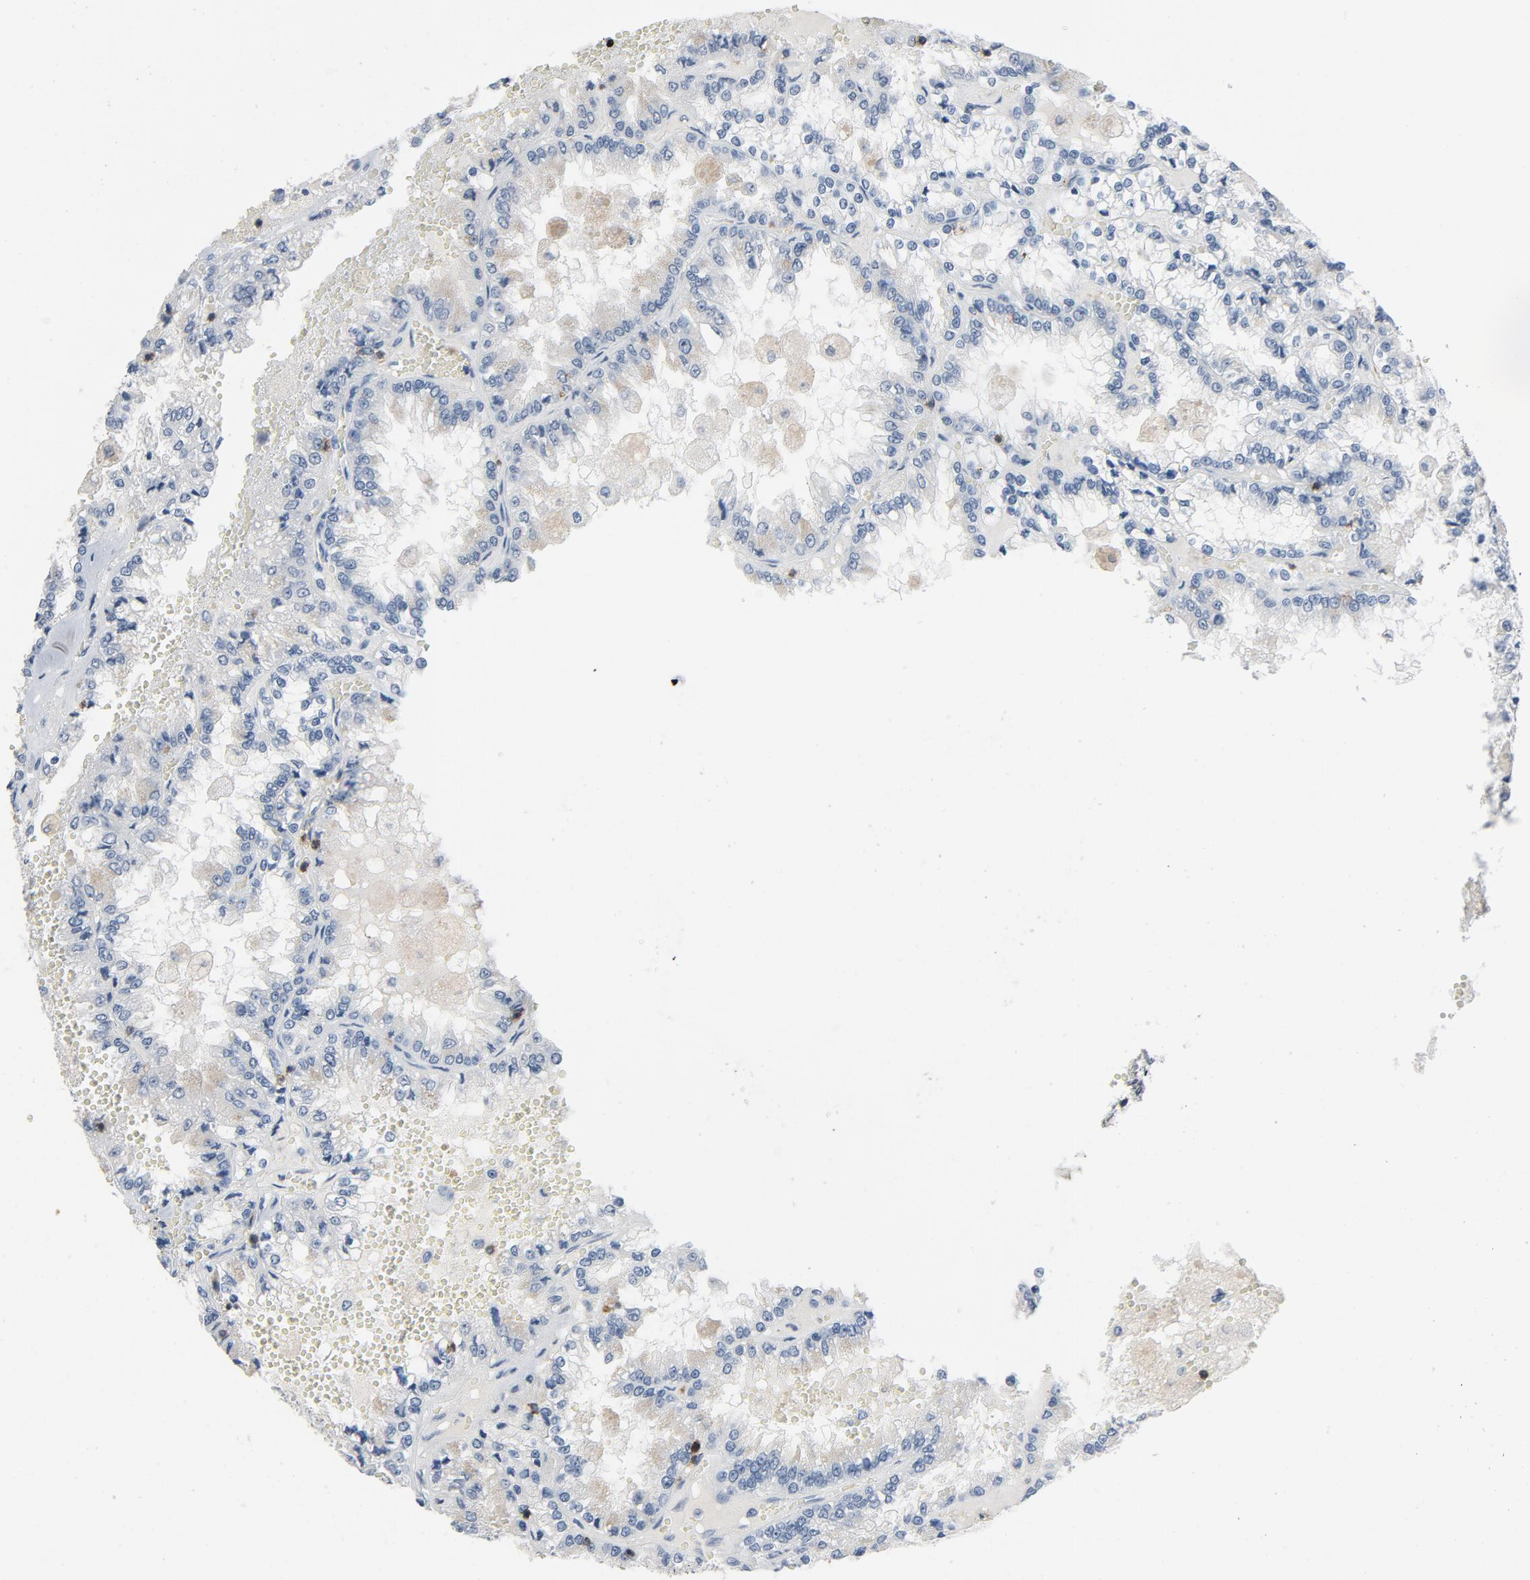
{"staining": {"intensity": "negative", "quantity": "none", "location": "none"}, "tissue": "renal cancer", "cell_type": "Tumor cells", "image_type": "cancer", "snomed": [{"axis": "morphology", "description": "Adenocarcinoma, NOS"}, {"axis": "topography", "description": "Kidney"}], "caption": "This is an immunohistochemistry image of human renal cancer (adenocarcinoma). There is no staining in tumor cells.", "gene": "LCK", "patient": {"sex": "female", "age": 56}}